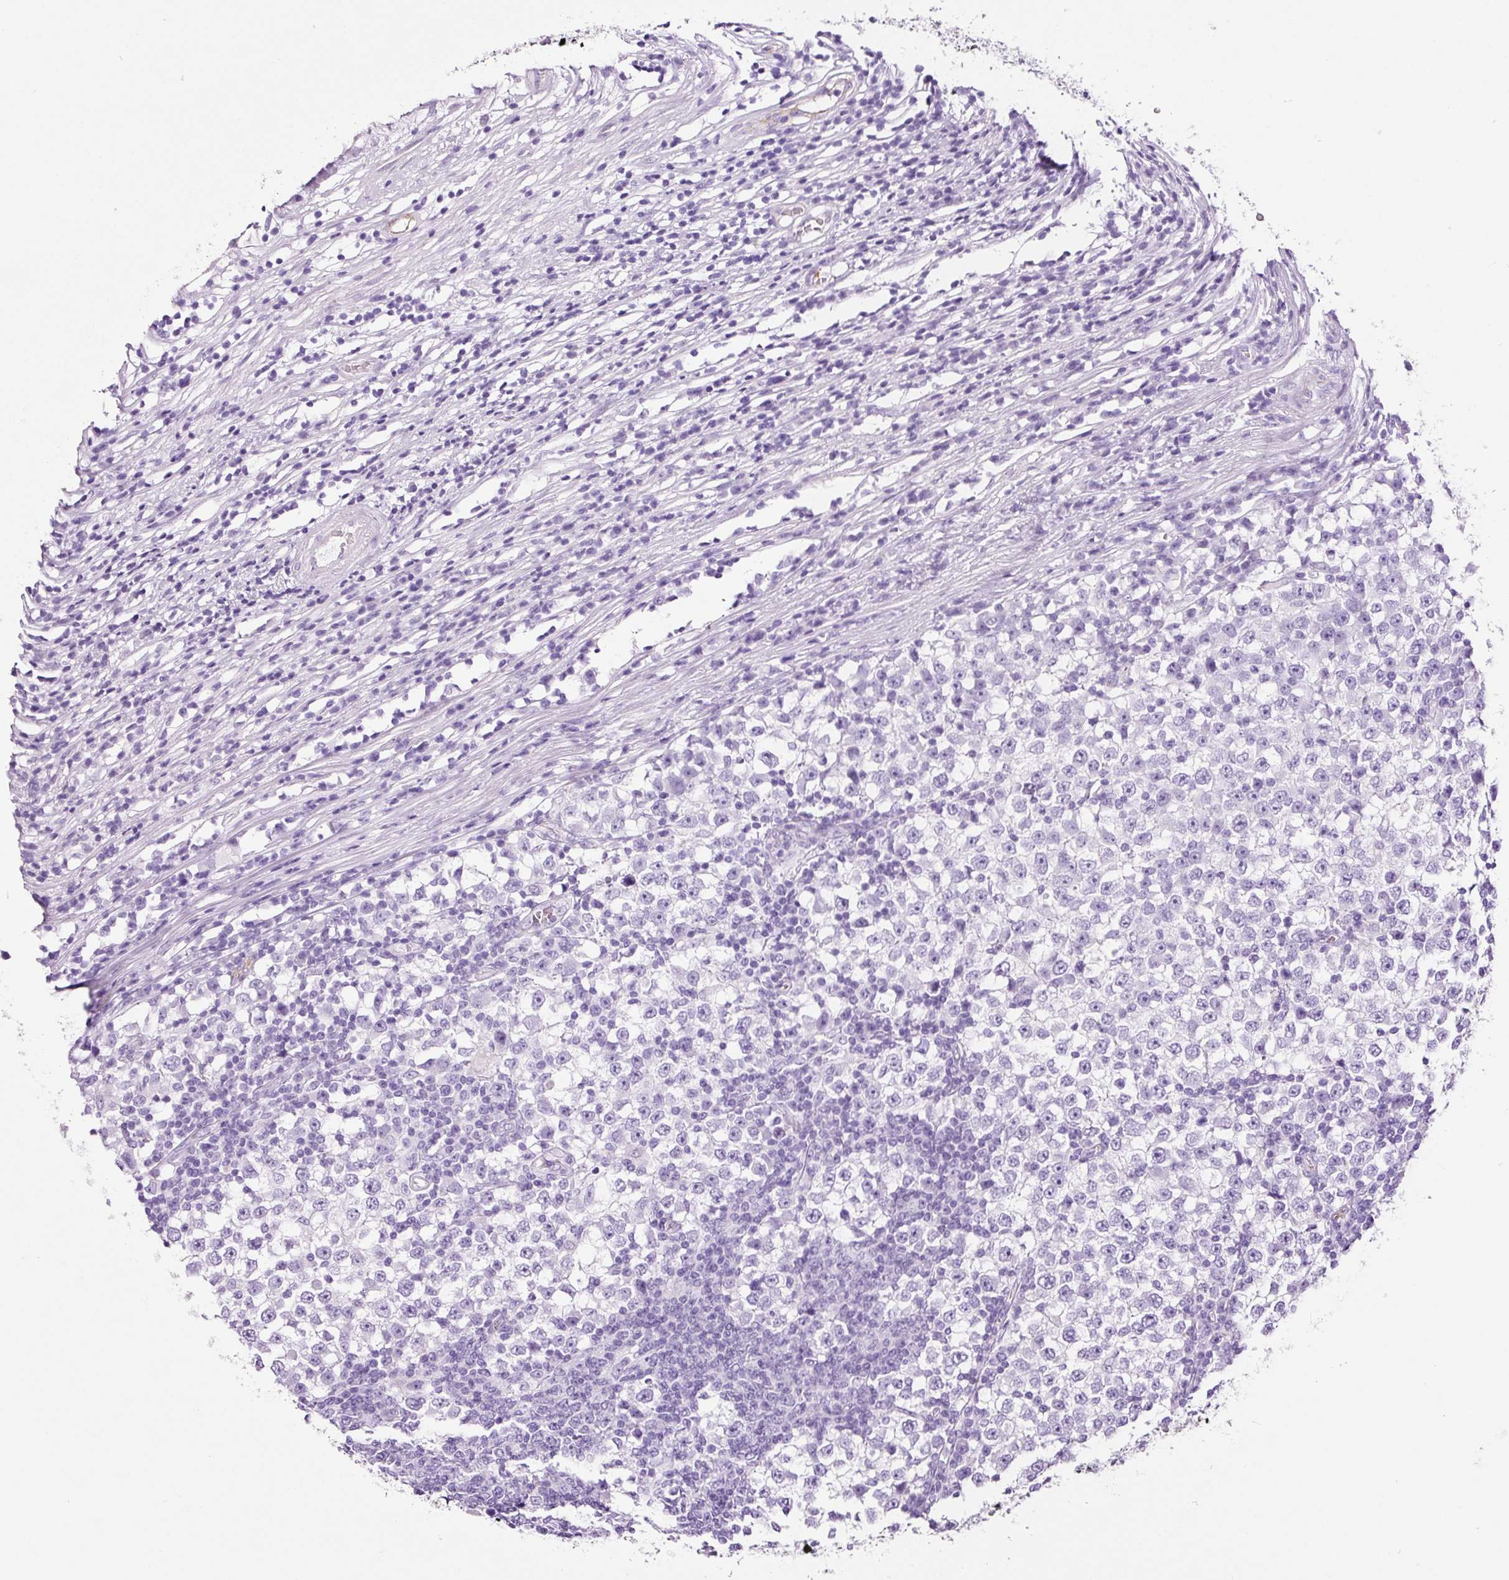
{"staining": {"intensity": "negative", "quantity": "none", "location": "none"}, "tissue": "testis cancer", "cell_type": "Tumor cells", "image_type": "cancer", "snomed": [{"axis": "morphology", "description": "Seminoma, NOS"}, {"axis": "topography", "description": "Testis"}], "caption": "Tumor cells are negative for brown protein staining in testis cancer (seminoma).", "gene": "ADSS1", "patient": {"sex": "male", "age": 65}}